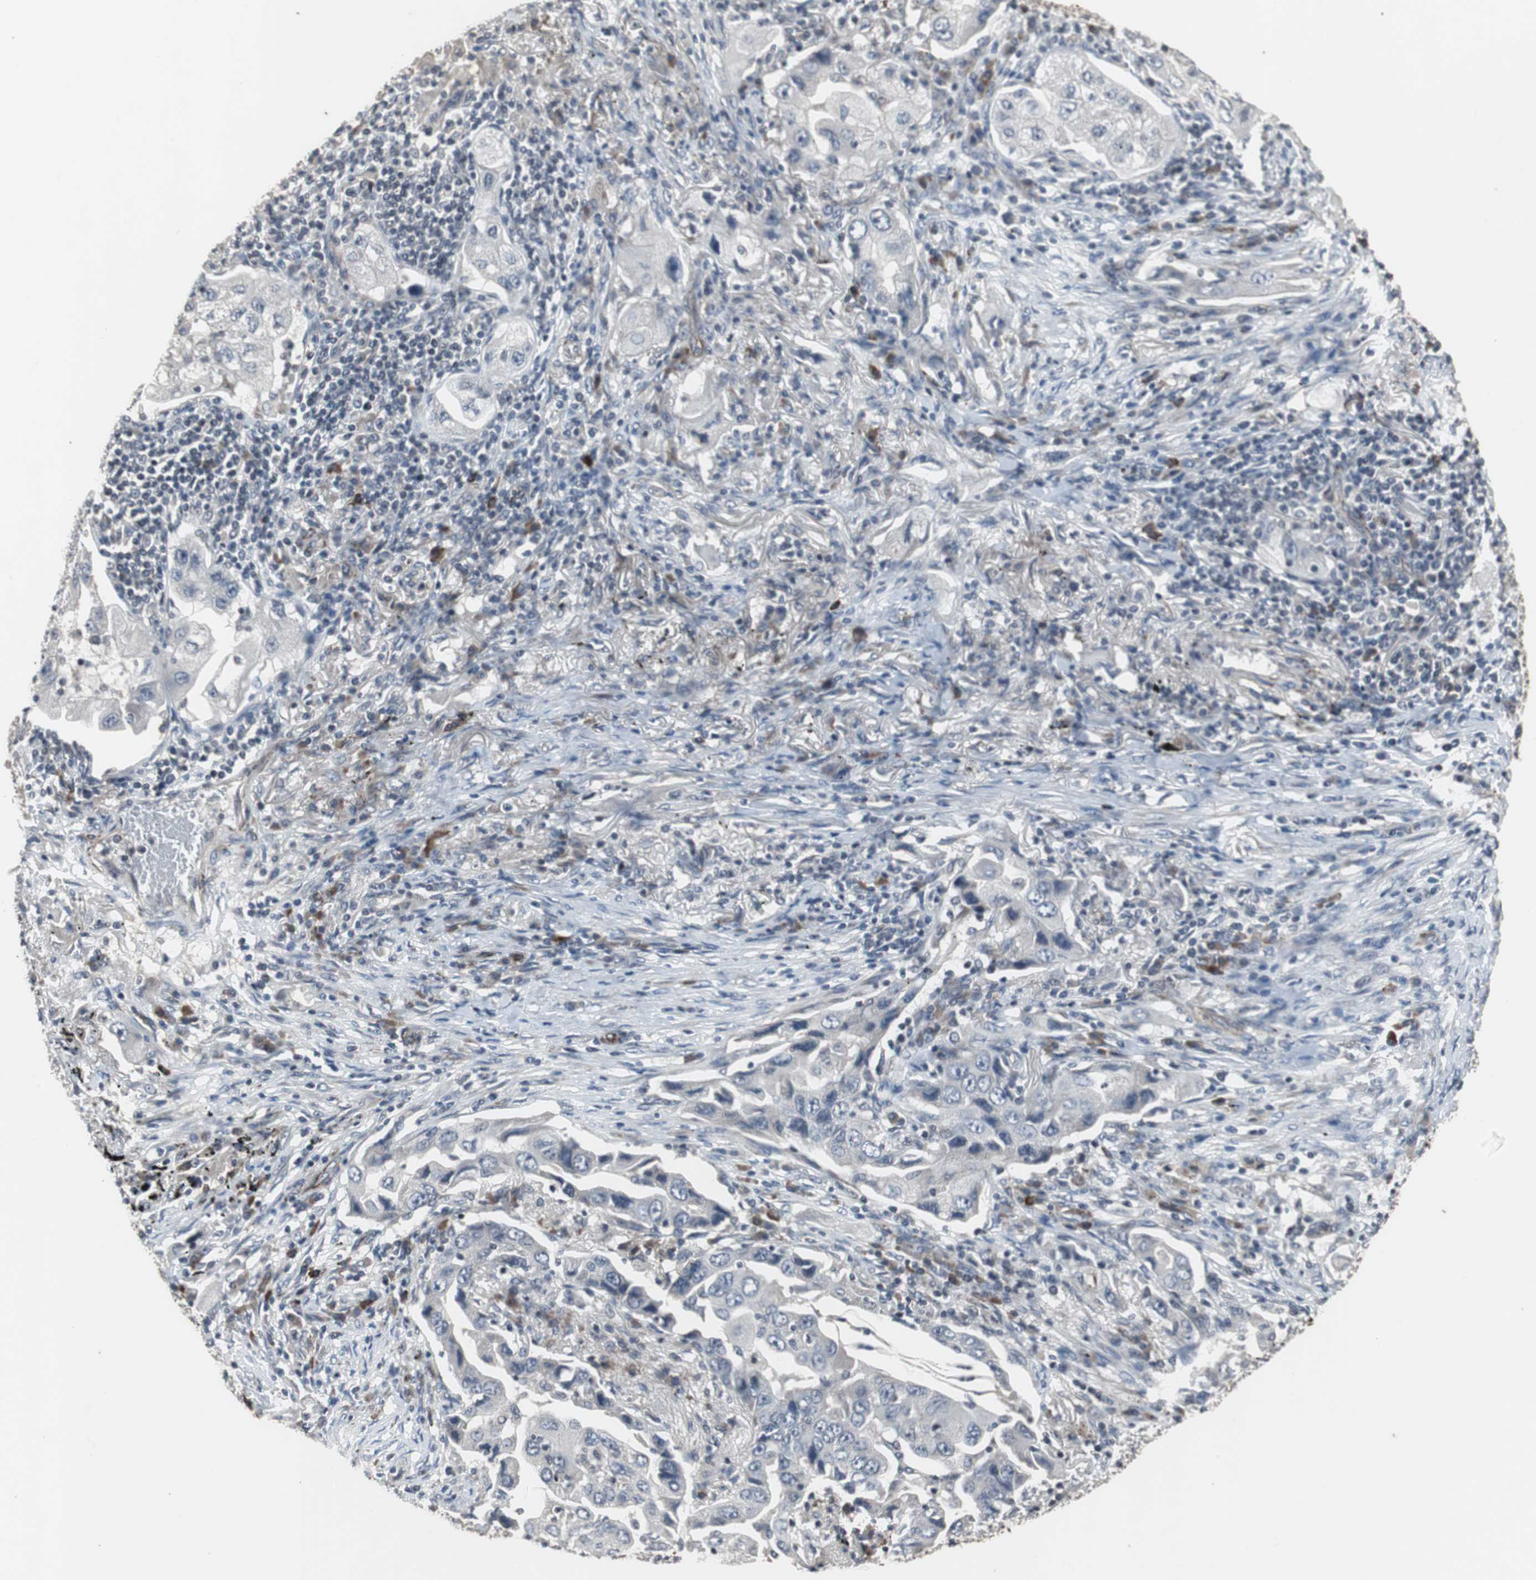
{"staining": {"intensity": "negative", "quantity": "none", "location": "none"}, "tissue": "lung cancer", "cell_type": "Tumor cells", "image_type": "cancer", "snomed": [{"axis": "morphology", "description": "Adenocarcinoma, NOS"}, {"axis": "topography", "description": "Lung"}], "caption": "Immunohistochemical staining of human lung cancer (adenocarcinoma) reveals no significant staining in tumor cells.", "gene": "CRADD", "patient": {"sex": "female", "age": 65}}